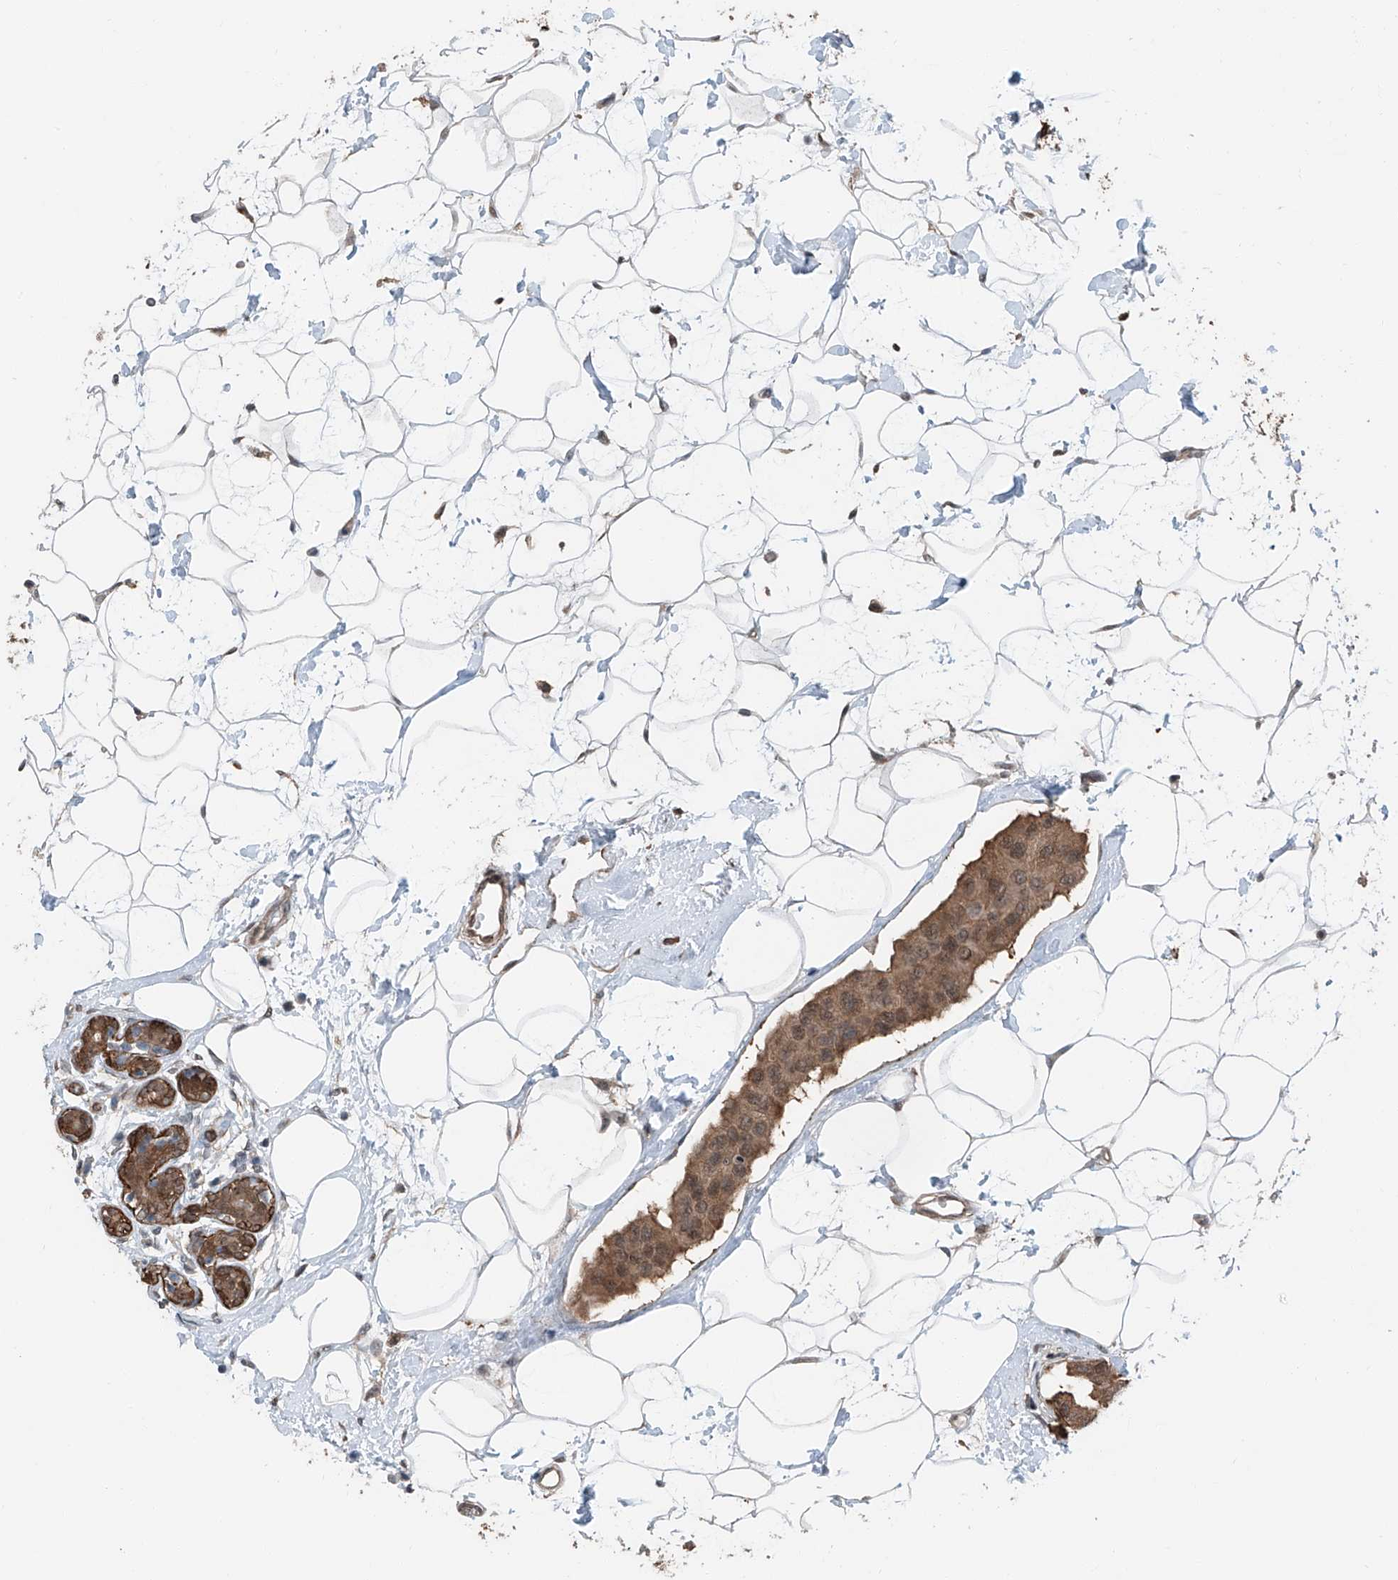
{"staining": {"intensity": "moderate", "quantity": ">75%", "location": "cytoplasmic/membranous,nuclear"}, "tissue": "breast cancer", "cell_type": "Tumor cells", "image_type": "cancer", "snomed": [{"axis": "morphology", "description": "Normal tissue, NOS"}, {"axis": "morphology", "description": "Duct carcinoma"}, {"axis": "topography", "description": "Breast"}], "caption": "Approximately >75% of tumor cells in human breast infiltrating ductal carcinoma reveal moderate cytoplasmic/membranous and nuclear protein positivity as visualized by brown immunohistochemical staining.", "gene": "HSPA6", "patient": {"sex": "female", "age": 39}}